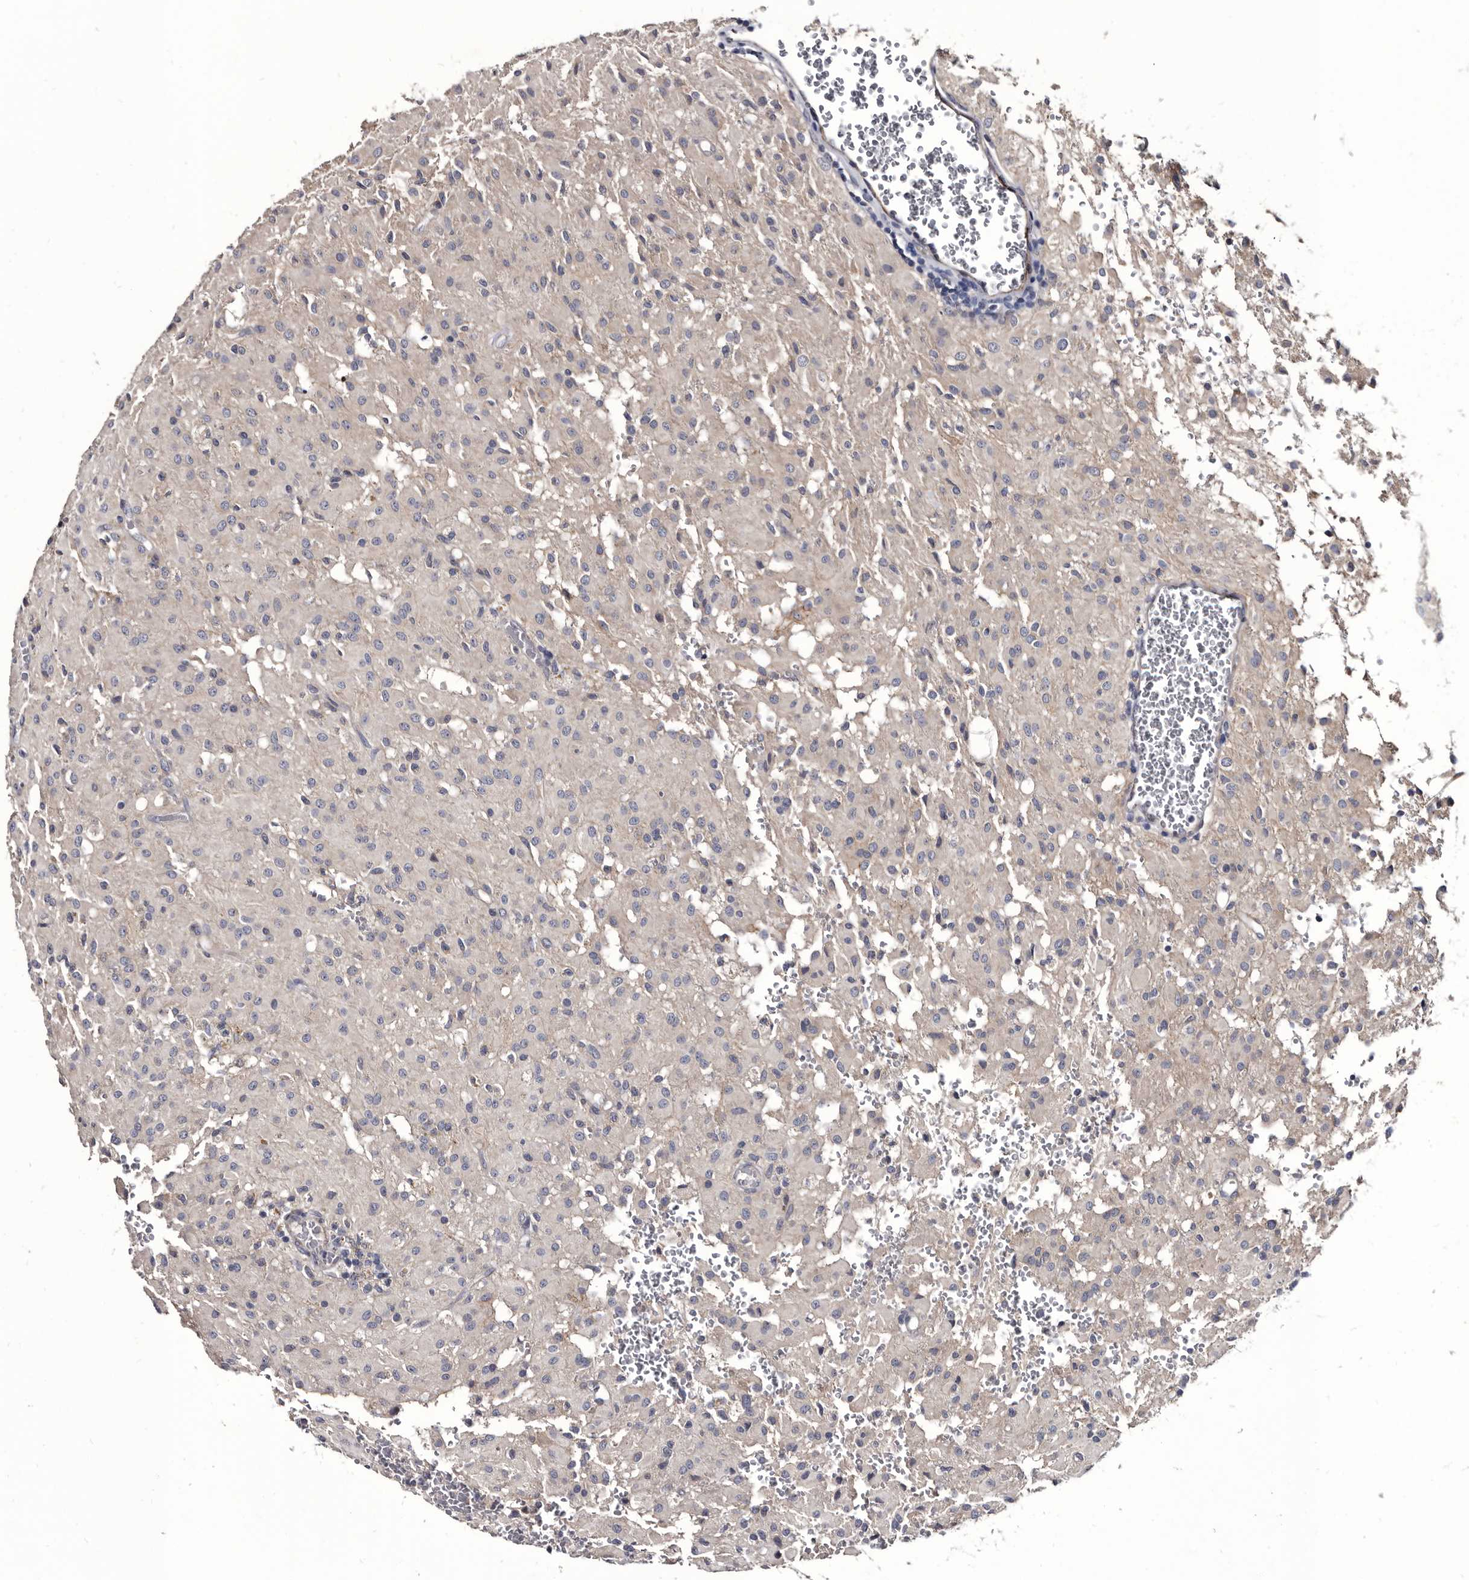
{"staining": {"intensity": "negative", "quantity": "none", "location": "none"}, "tissue": "glioma", "cell_type": "Tumor cells", "image_type": "cancer", "snomed": [{"axis": "morphology", "description": "Glioma, malignant, High grade"}, {"axis": "topography", "description": "Brain"}], "caption": "This is an IHC image of human malignant glioma (high-grade). There is no staining in tumor cells.", "gene": "PROM1", "patient": {"sex": "female", "age": 59}}